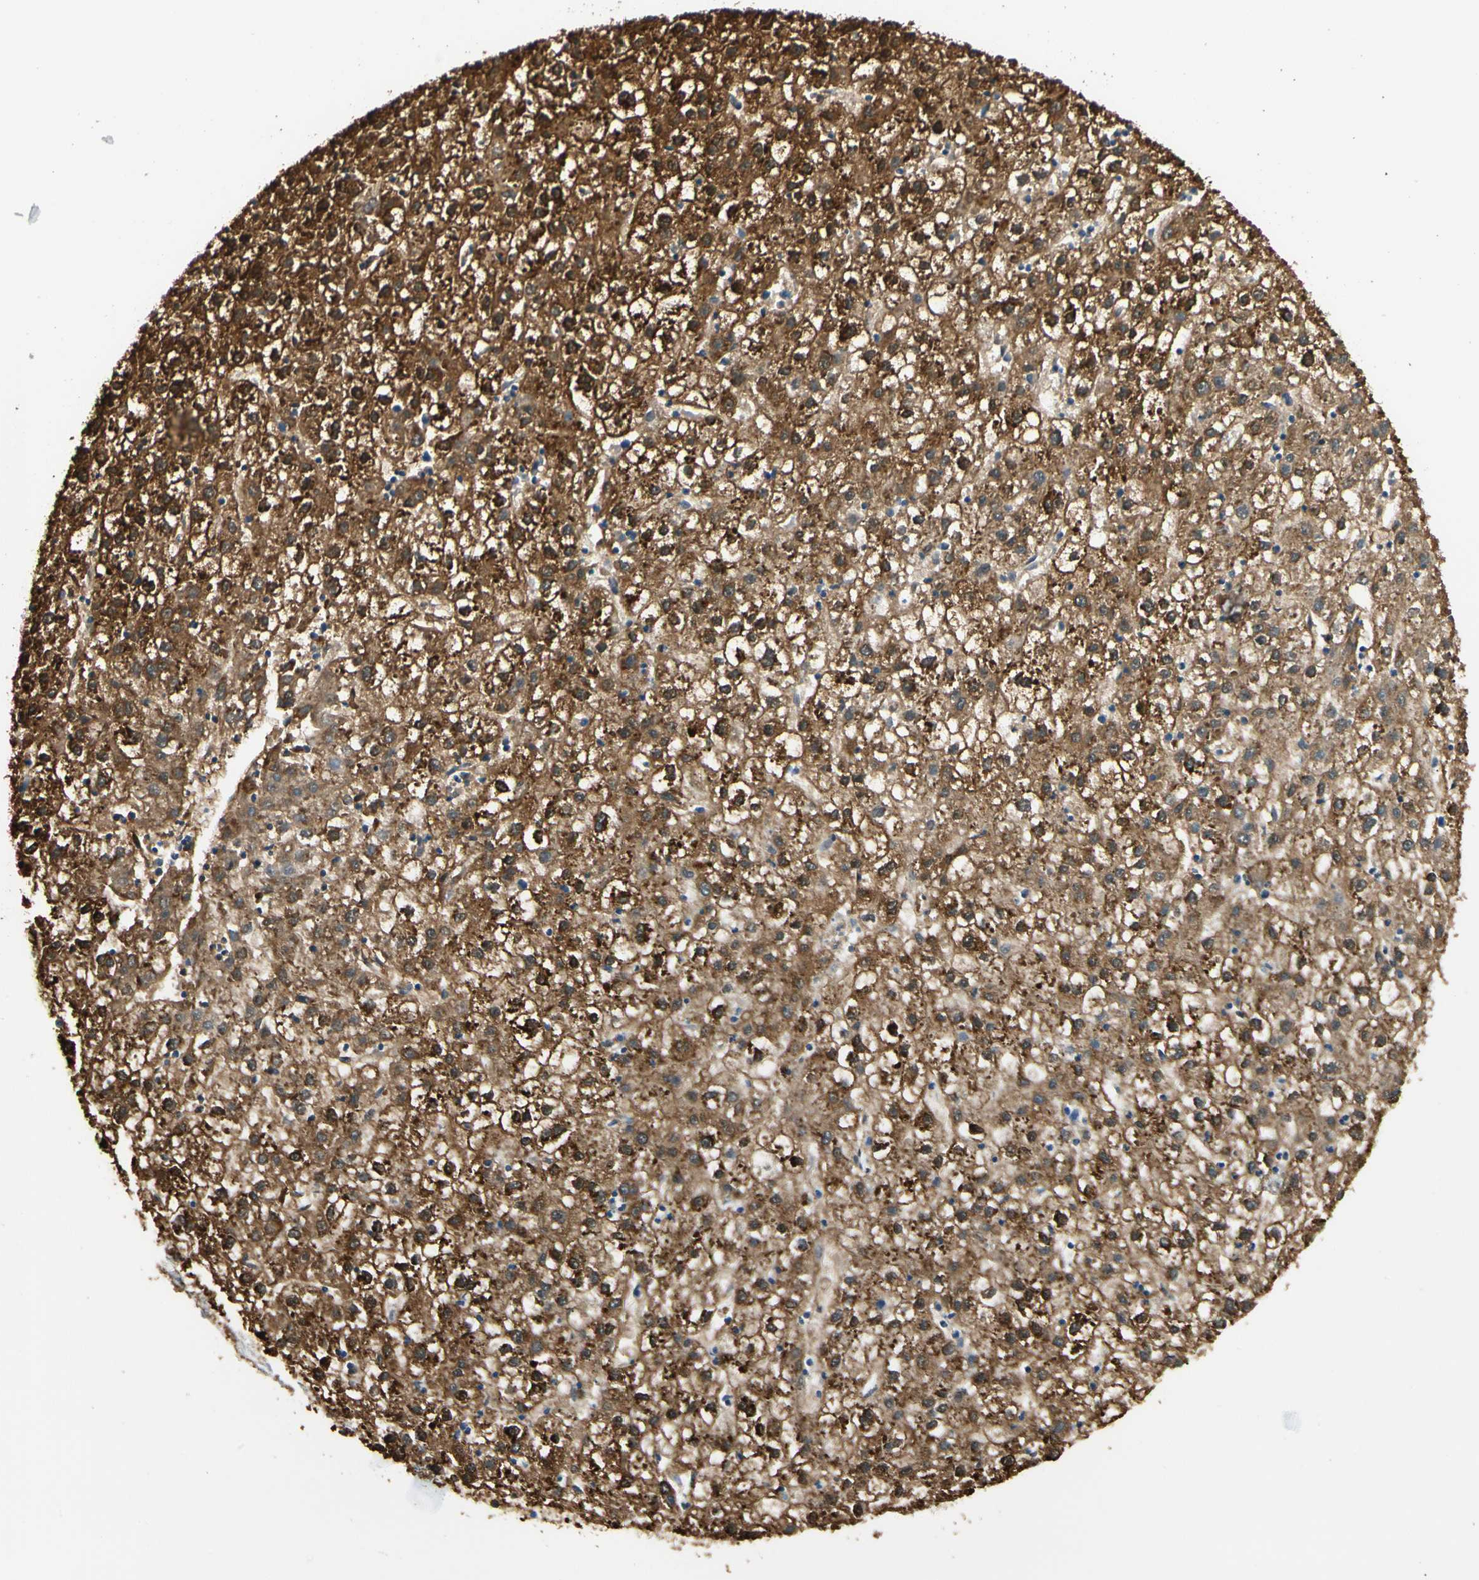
{"staining": {"intensity": "strong", "quantity": ">75%", "location": "cytoplasmic/membranous,nuclear"}, "tissue": "liver cancer", "cell_type": "Tumor cells", "image_type": "cancer", "snomed": [{"axis": "morphology", "description": "Carcinoma, Hepatocellular, NOS"}, {"axis": "topography", "description": "Liver"}], "caption": "Hepatocellular carcinoma (liver) tissue displays strong cytoplasmic/membranous and nuclear staining in approximately >75% of tumor cells The protein of interest is stained brown, and the nuclei are stained in blue (DAB (3,3'-diaminobenzidine) IHC with brightfield microscopy, high magnification).", "gene": "GNE", "patient": {"sex": "male", "age": 72}}